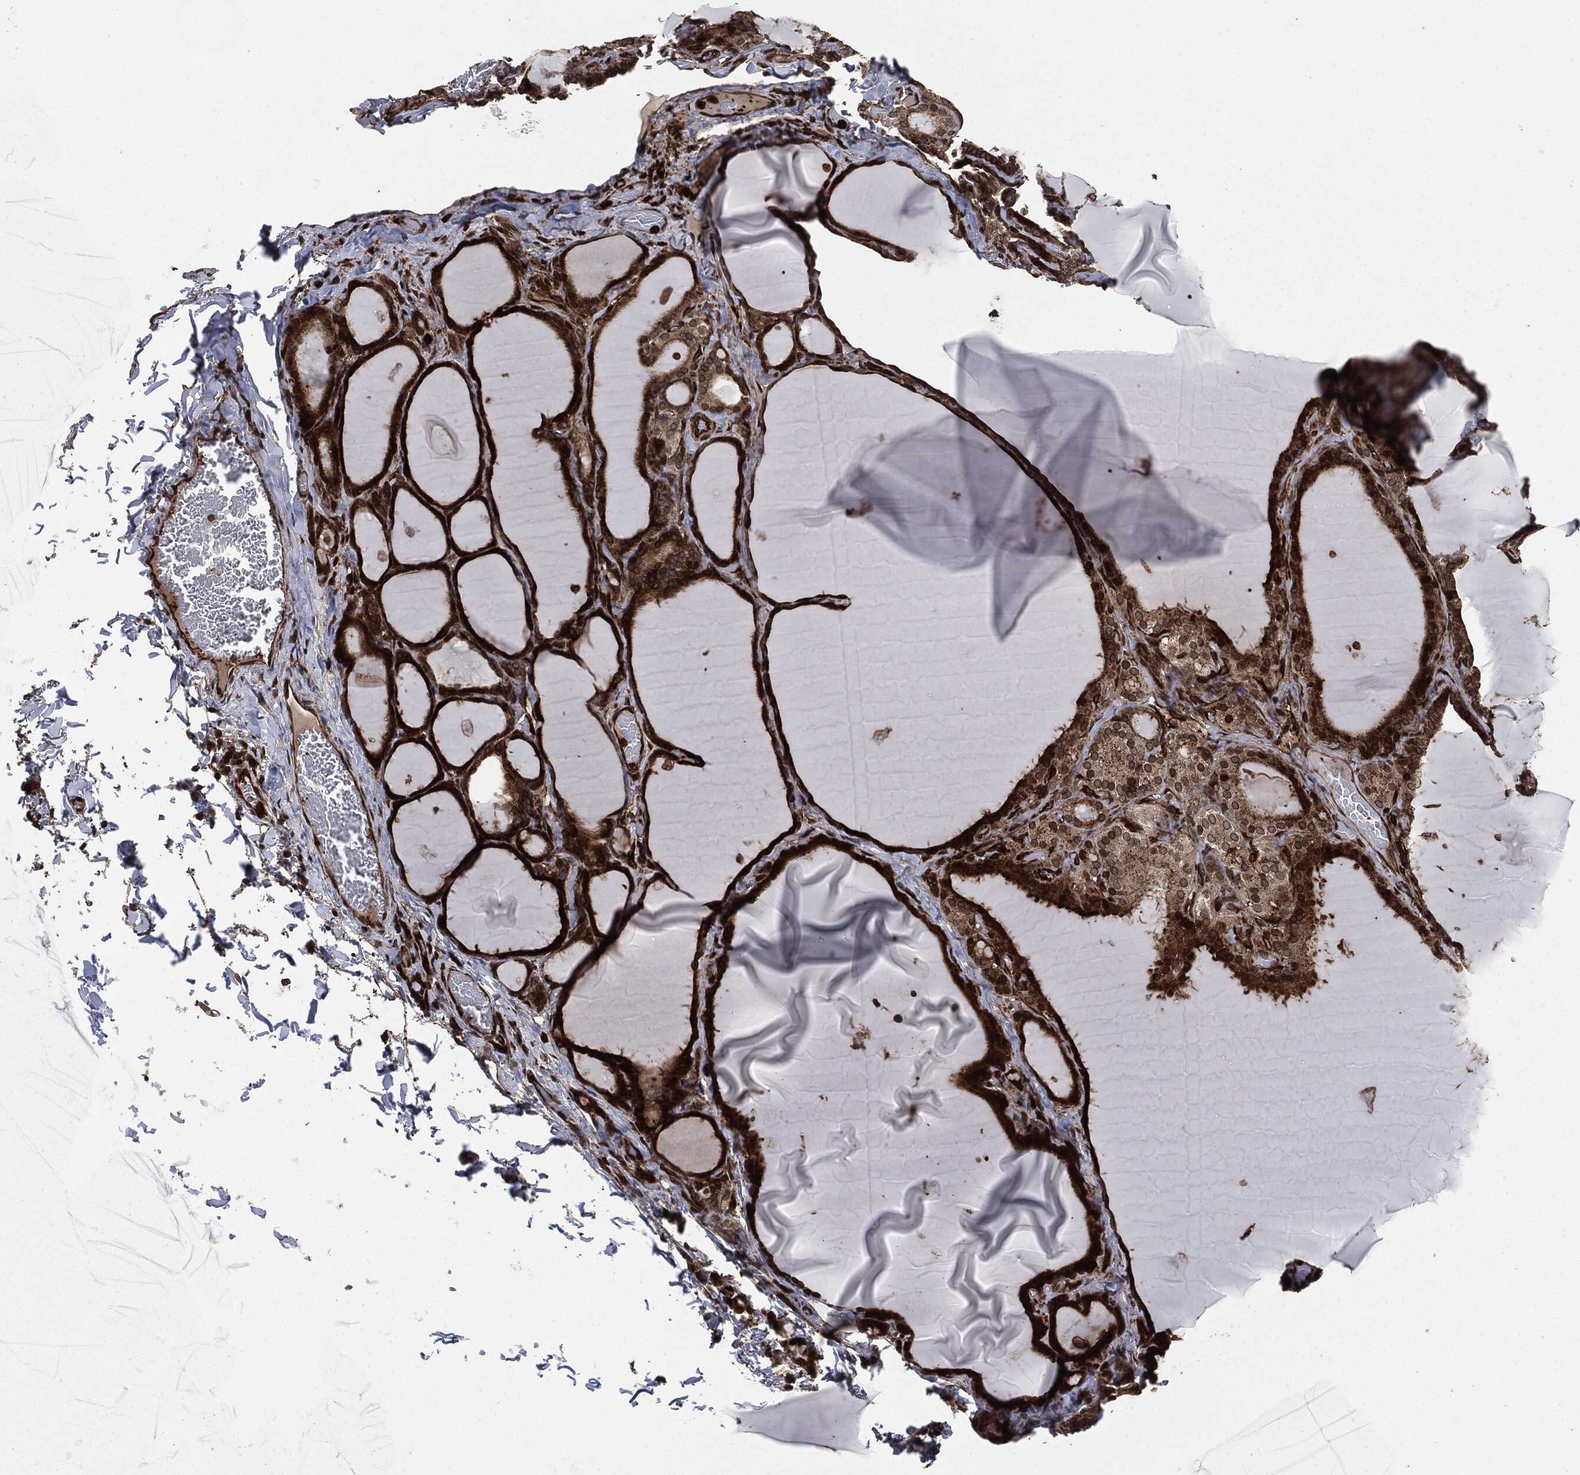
{"staining": {"intensity": "moderate", "quantity": ">75%", "location": "cytoplasmic/membranous"}, "tissue": "thyroid gland", "cell_type": "Glandular cells", "image_type": "normal", "snomed": [{"axis": "morphology", "description": "Normal tissue, NOS"}, {"axis": "morphology", "description": "Hyperplasia, NOS"}, {"axis": "topography", "description": "Thyroid gland"}], "caption": "About >75% of glandular cells in normal thyroid gland exhibit moderate cytoplasmic/membranous protein positivity as visualized by brown immunohistochemical staining.", "gene": "IFIT1", "patient": {"sex": "female", "age": 27}}